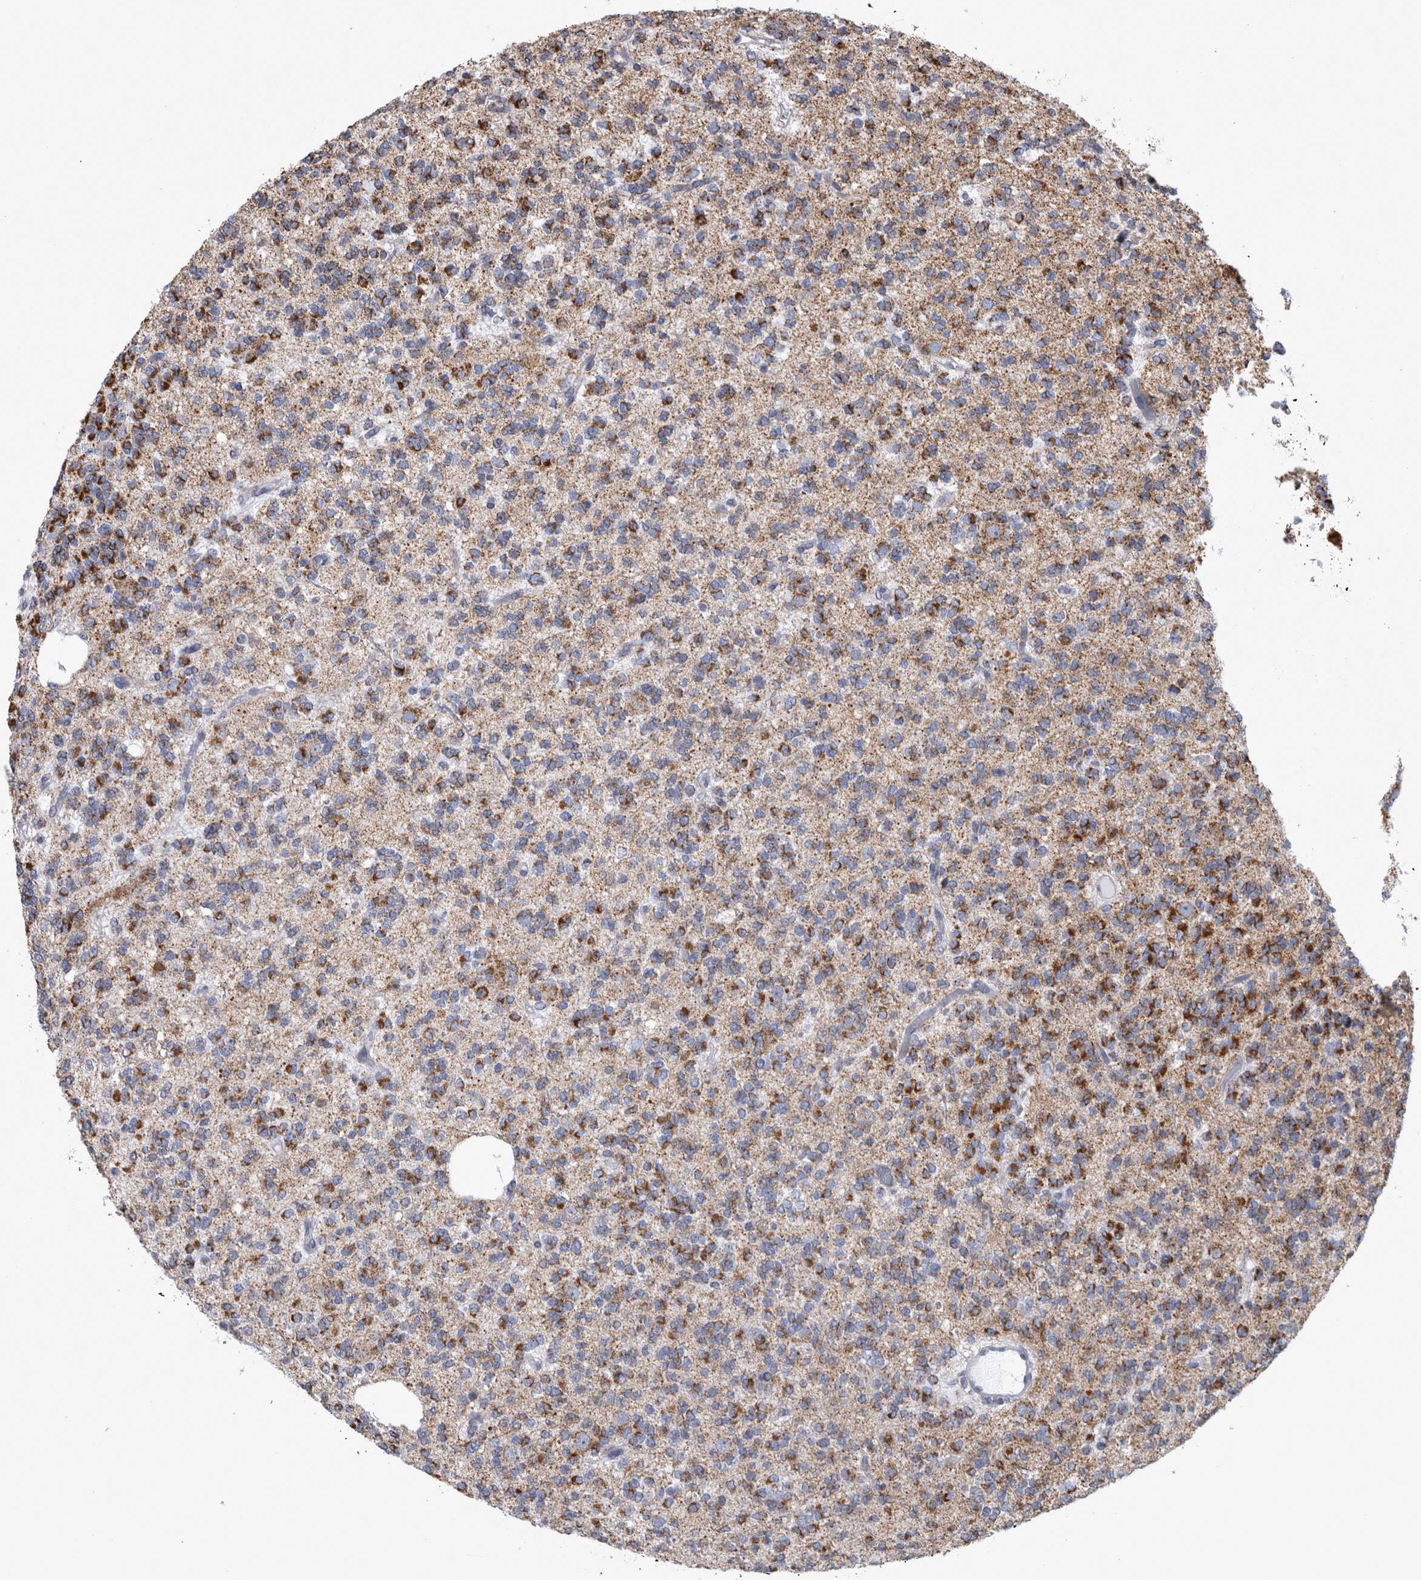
{"staining": {"intensity": "strong", "quantity": "25%-75%", "location": "cytoplasmic/membranous"}, "tissue": "glioma", "cell_type": "Tumor cells", "image_type": "cancer", "snomed": [{"axis": "morphology", "description": "Glioma, malignant, Low grade"}, {"axis": "topography", "description": "Brain"}], "caption": "Human glioma stained with a brown dye exhibits strong cytoplasmic/membranous positive positivity in approximately 25%-75% of tumor cells.", "gene": "MDH2", "patient": {"sex": "male", "age": 38}}